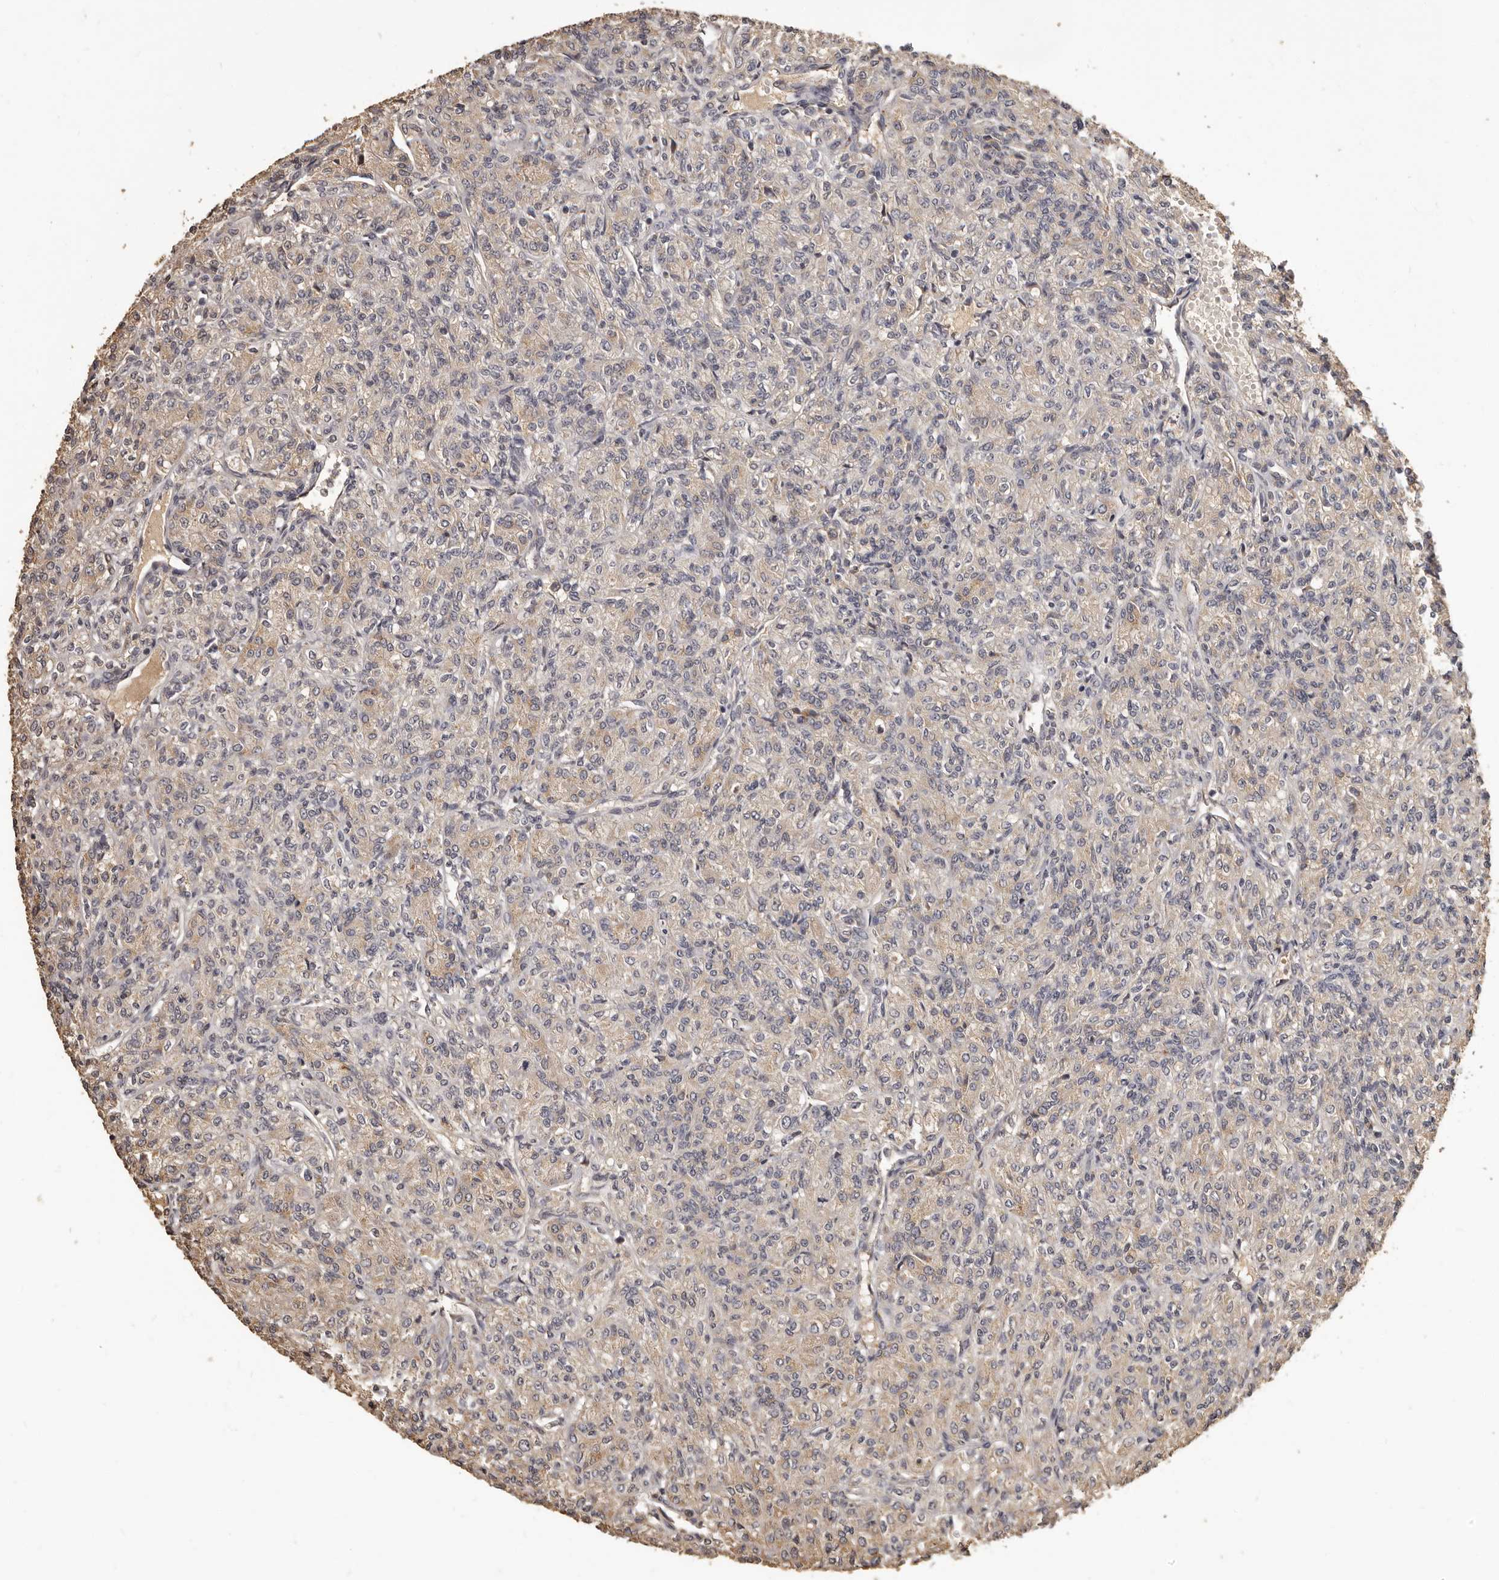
{"staining": {"intensity": "negative", "quantity": "none", "location": "none"}, "tissue": "renal cancer", "cell_type": "Tumor cells", "image_type": "cancer", "snomed": [{"axis": "morphology", "description": "Adenocarcinoma, NOS"}, {"axis": "topography", "description": "Kidney"}], "caption": "Renal cancer (adenocarcinoma) was stained to show a protein in brown. There is no significant staining in tumor cells. The staining was performed using DAB (3,3'-diaminobenzidine) to visualize the protein expression in brown, while the nuclei were stained in blue with hematoxylin (Magnification: 20x).", "gene": "MGAT5", "patient": {"sex": "male", "age": 77}}